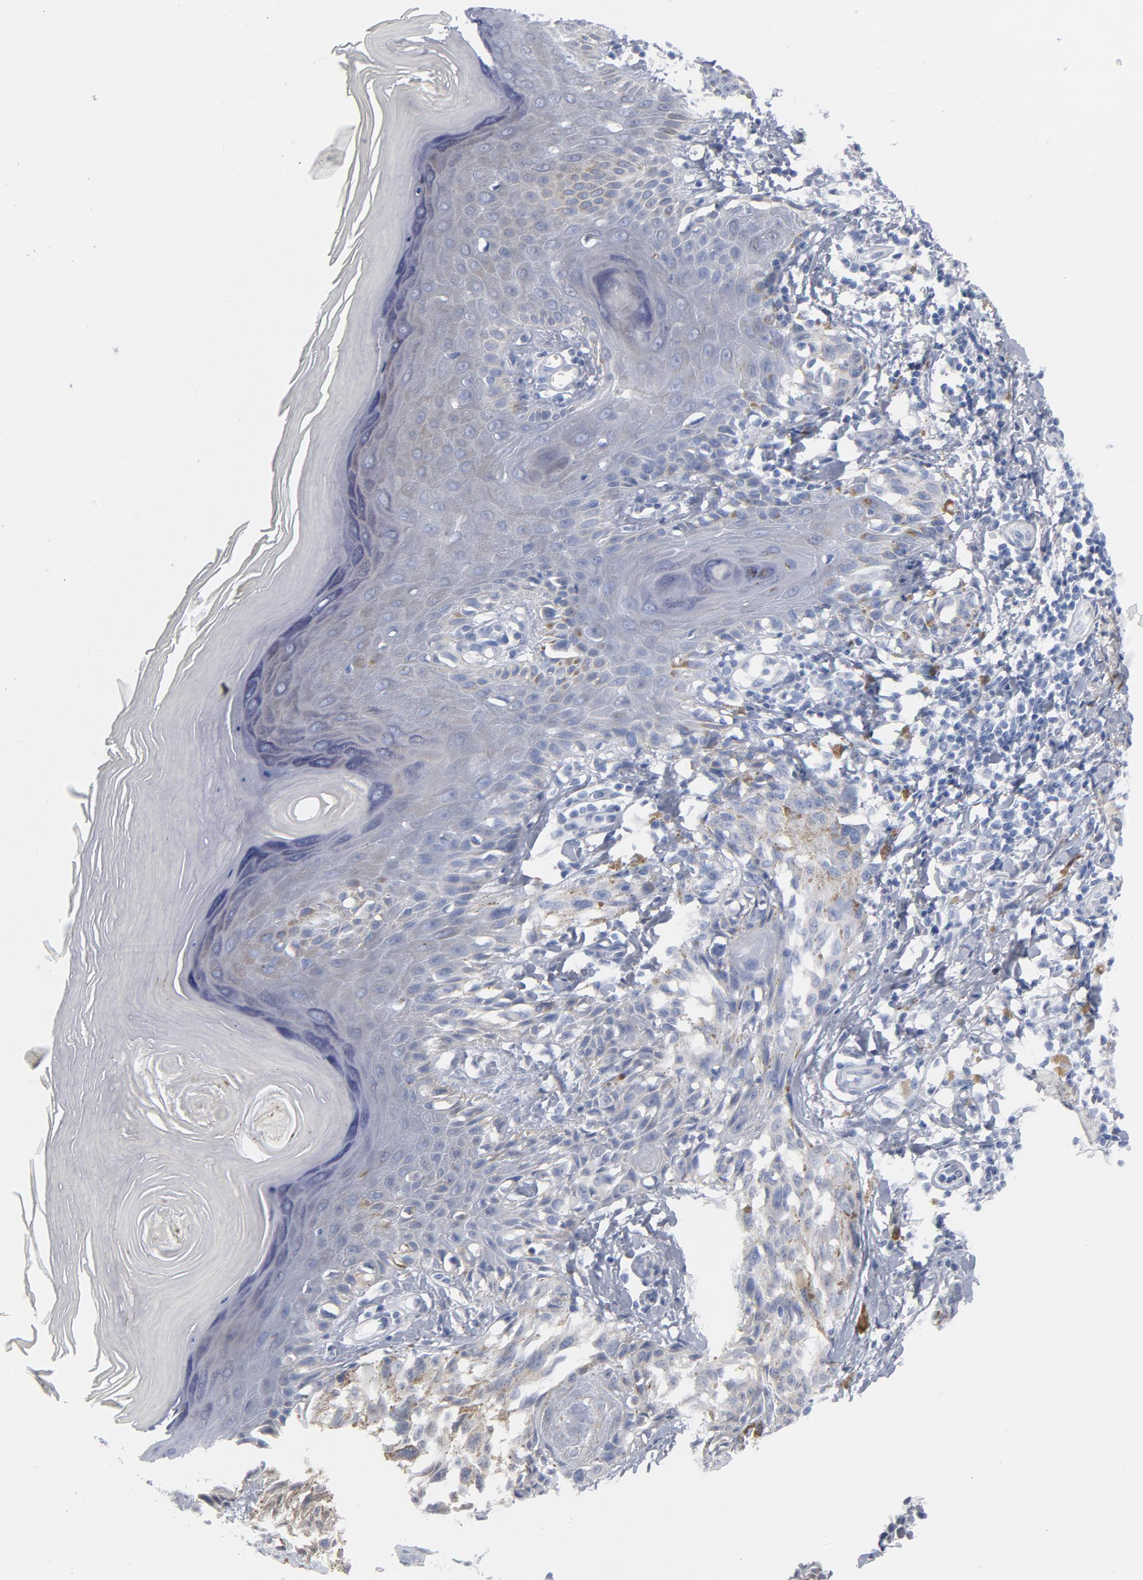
{"staining": {"intensity": "weak", "quantity": "<25%", "location": "cytoplasmic/membranous"}, "tissue": "melanoma", "cell_type": "Tumor cells", "image_type": "cancer", "snomed": [{"axis": "morphology", "description": "Malignant melanoma, NOS"}, {"axis": "topography", "description": "Skin"}], "caption": "Tumor cells show no significant protein staining in malignant melanoma. Nuclei are stained in blue.", "gene": "BAP1", "patient": {"sex": "female", "age": 77}}